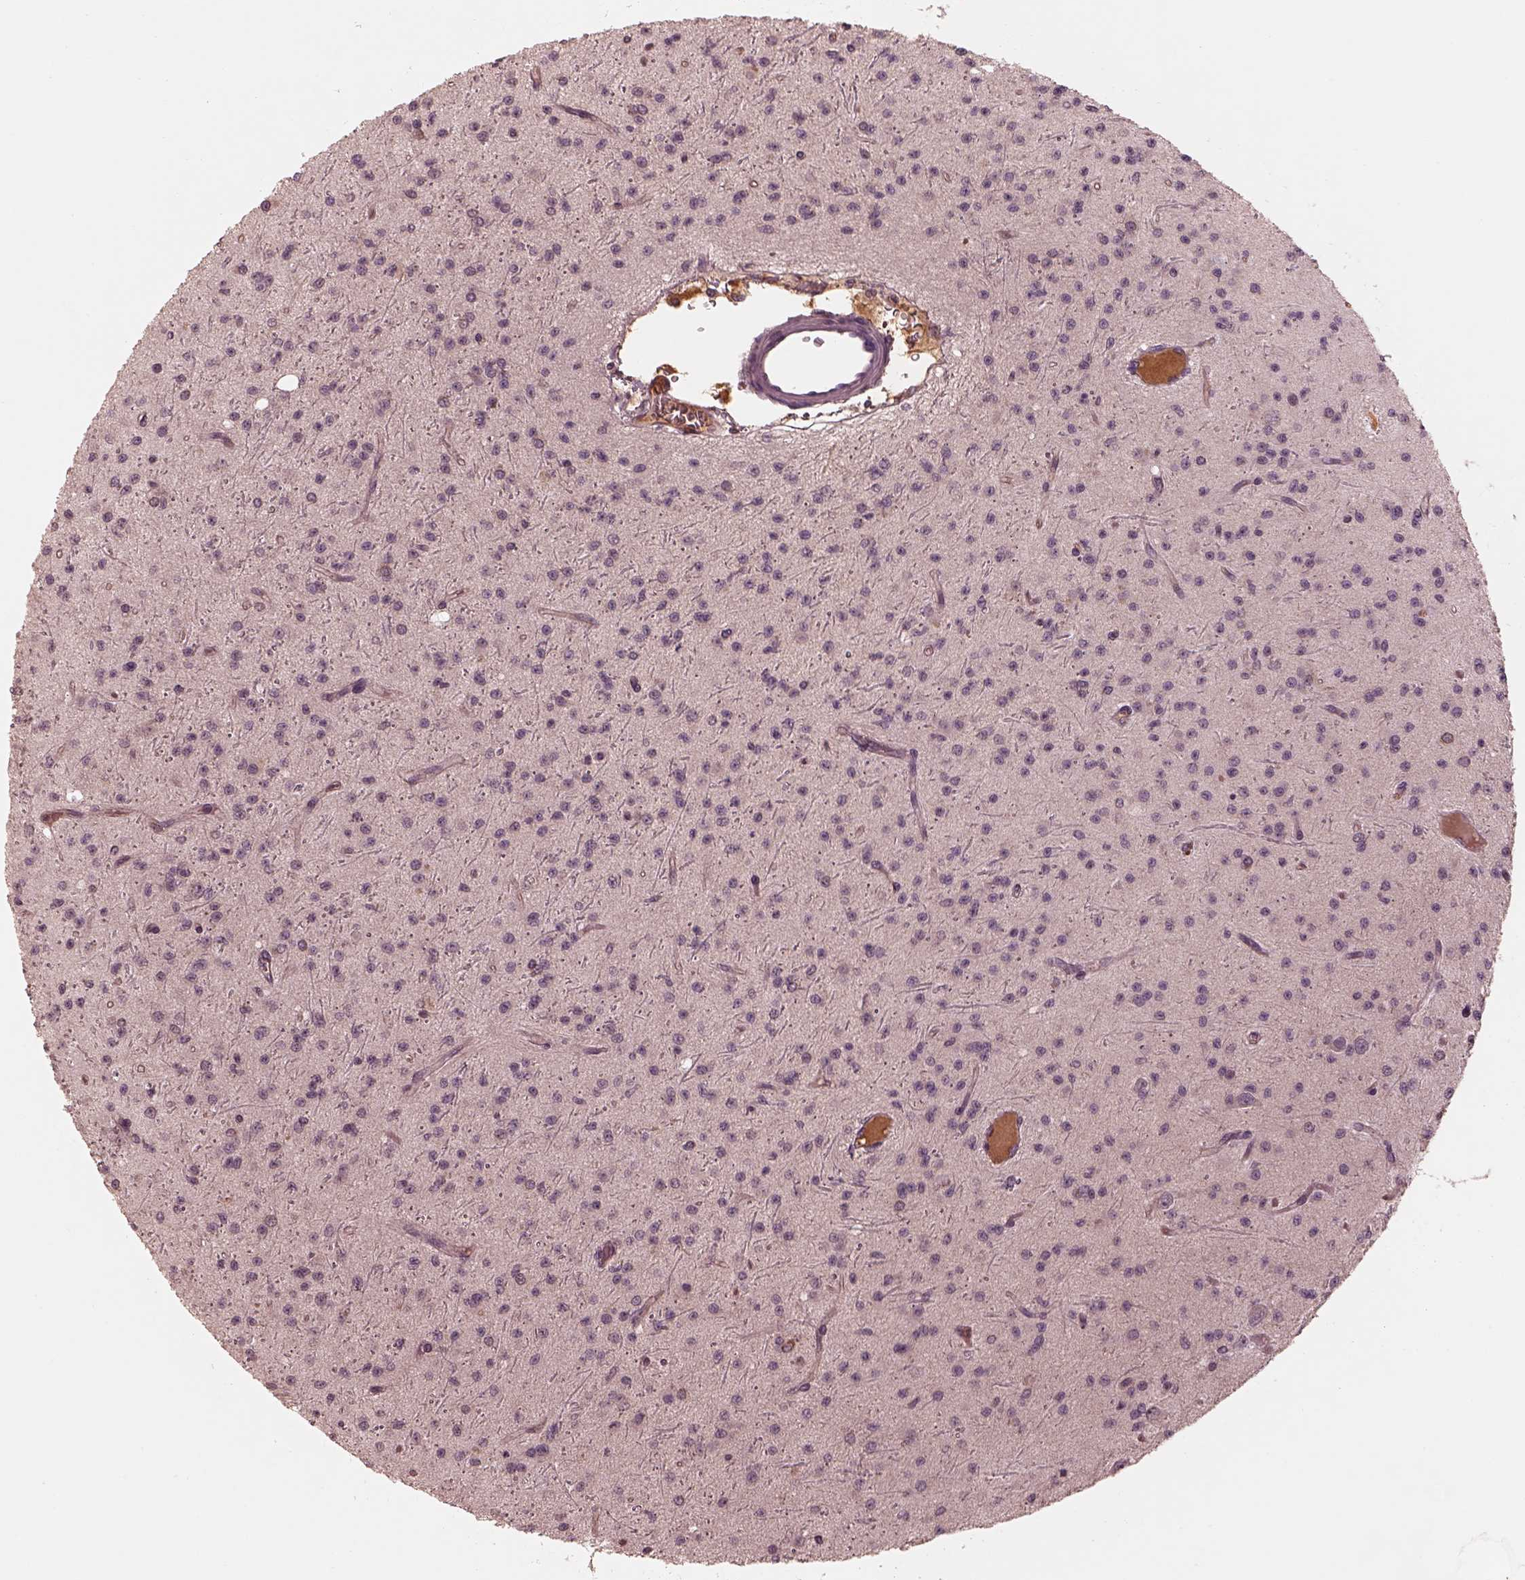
{"staining": {"intensity": "negative", "quantity": "none", "location": "none"}, "tissue": "glioma", "cell_type": "Tumor cells", "image_type": "cancer", "snomed": [{"axis": "morphology", "description": "Glioma, malignant, Low grade"}, {"axis": "topography", "description": "Brain"}], "caption": "Immunohistochemical staining of glioma exhibits no significant expression in tumor cells. (DAB immunohistochemistry (IHC) visualized using brightfield microscopy, high magnification).", "gene": "TF", "patient": {"sex": "male", "age": 27}}